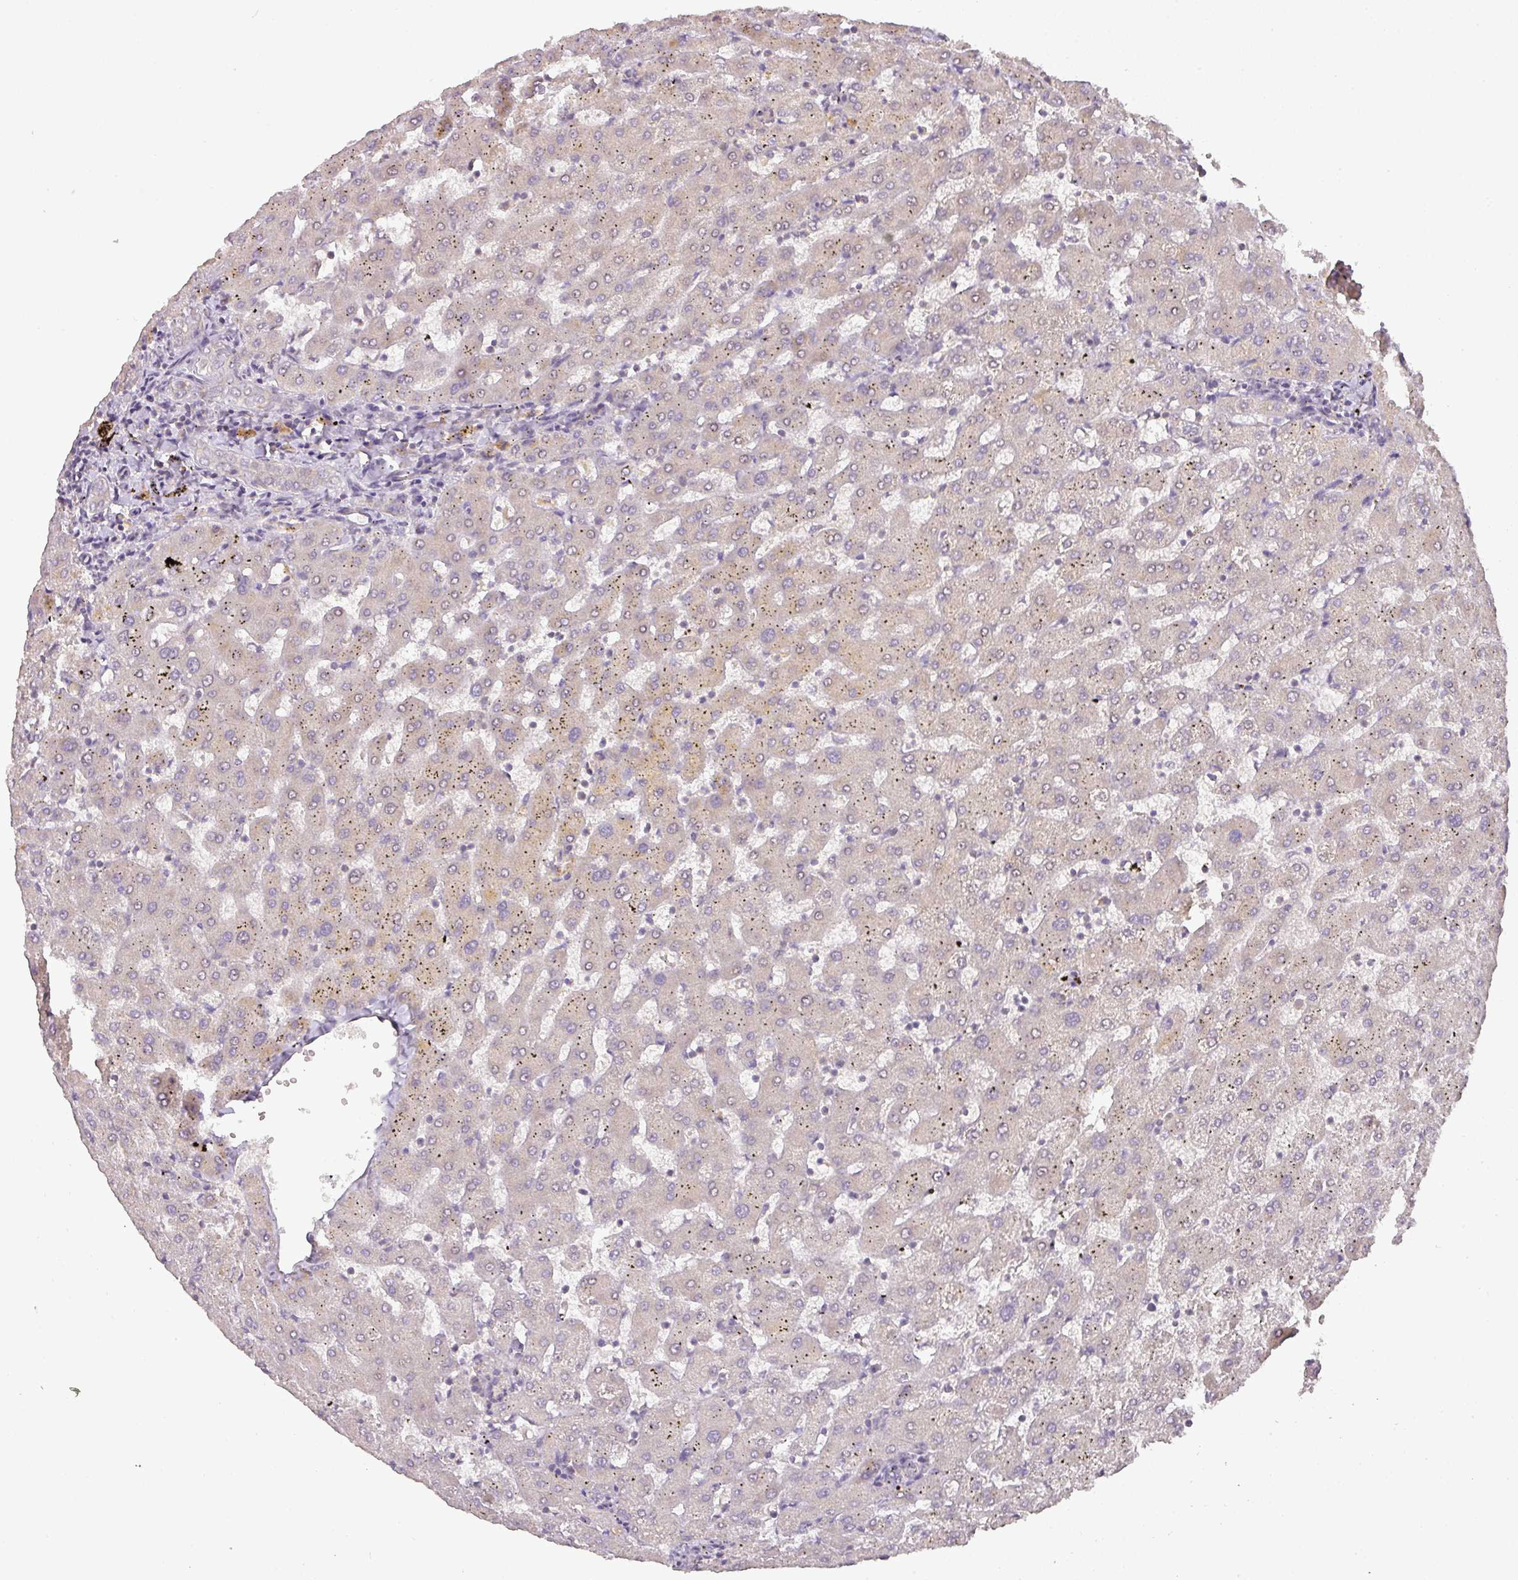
{"staining": {"intensity": "negative", "quantity": "none", "location": "none"}, "tissue": "liver", "cell_type": "Cholangiocytes", "image_type": "normal", "snomed": [{"axis": "morphology", "description": "Normal tissue, NOS"}, {"axis": "topography", "description": "Liver"}], "caption": "Immunohistochemical staining of unremarkable liver exhibits no significant staining in cholangiocytes. (DAB (3,3'-diaminobenzidine) IHC, high magnification).", "gene": "TCL1B", "patient": {"sex": "female", "age": 63}}